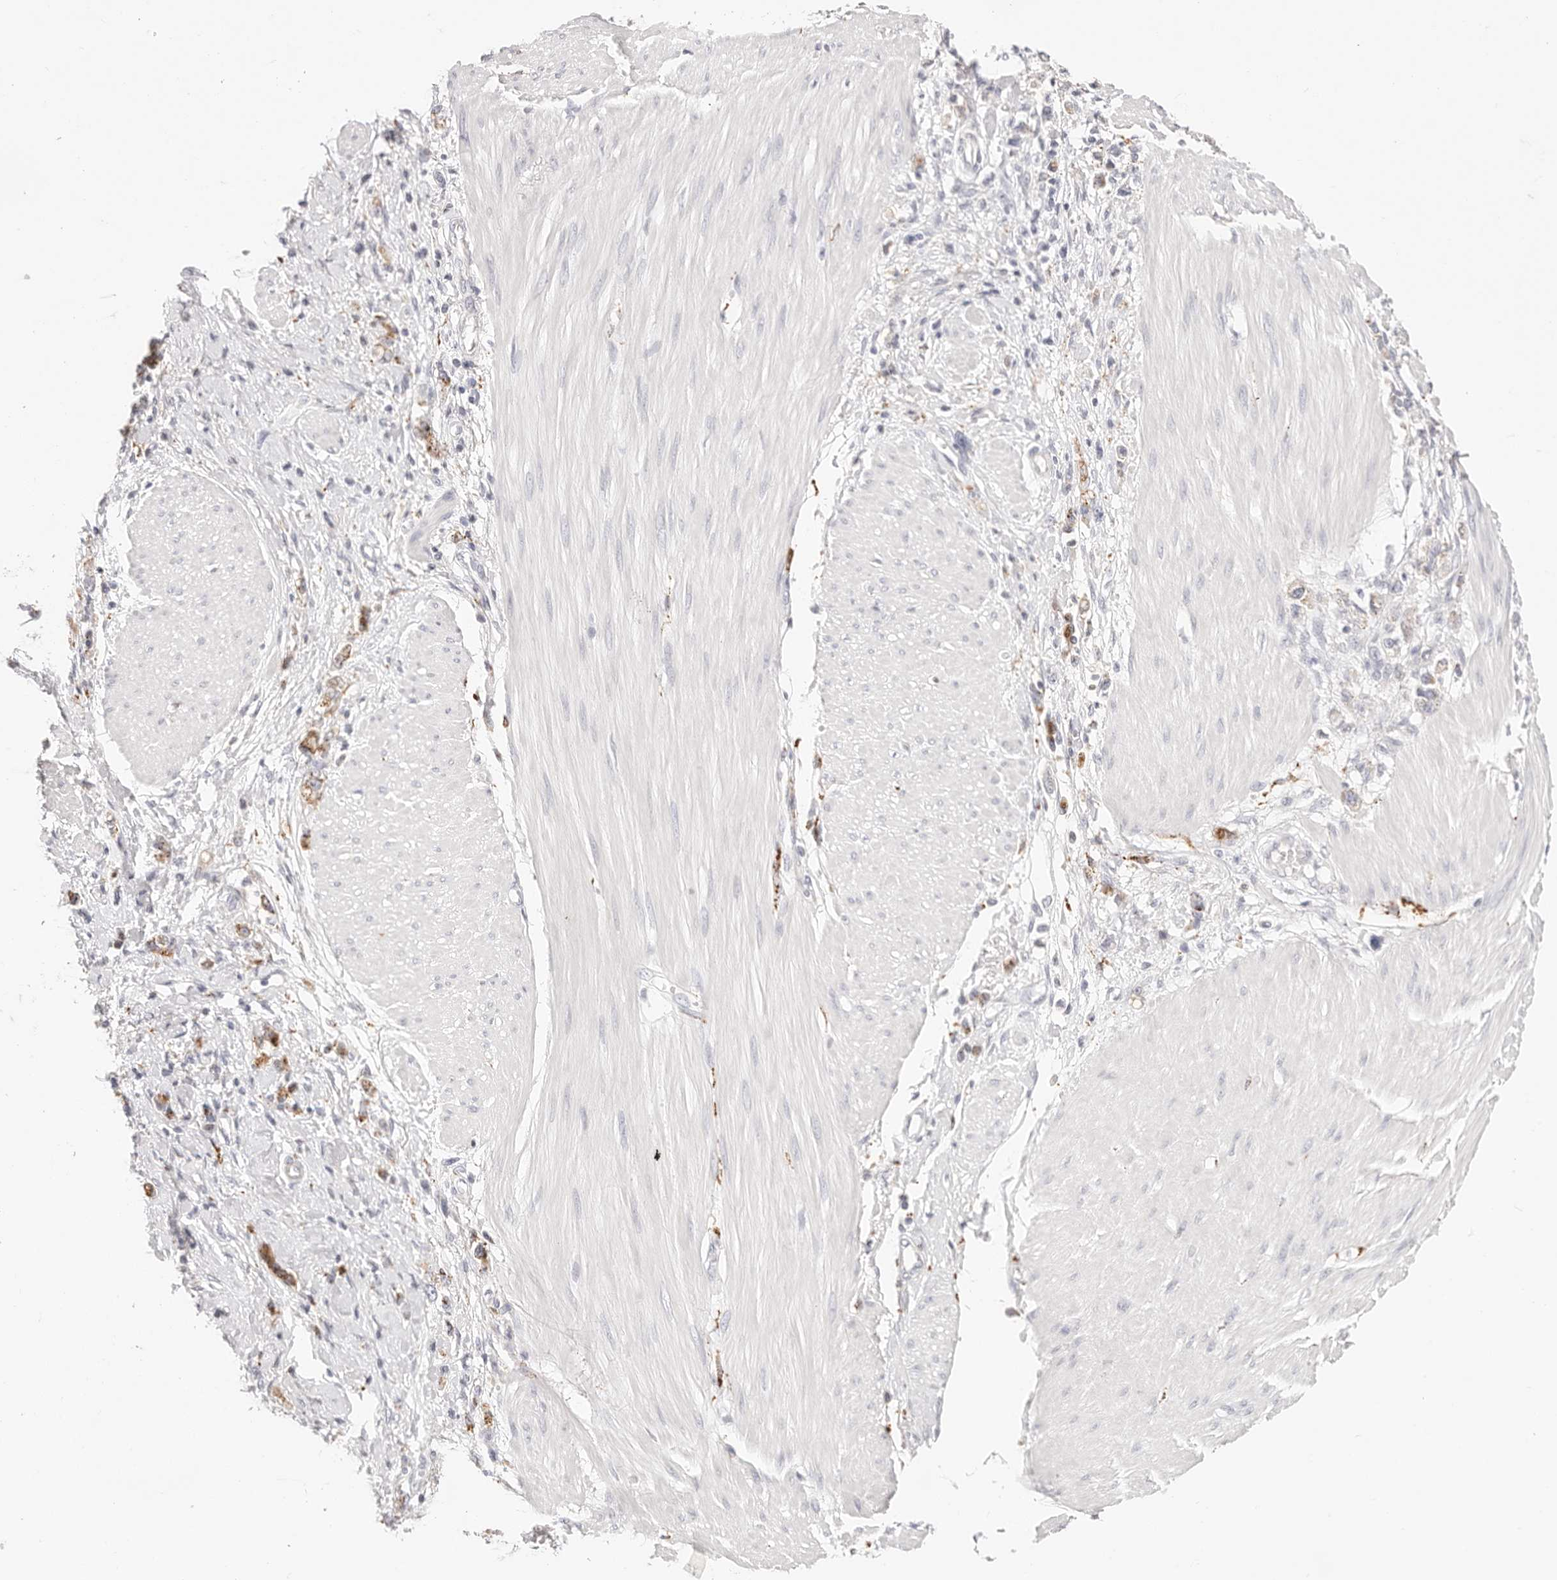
{"staining": {"intensity": "moderate", "quantity": "<25%", "location": "cytoplasmic/membranous"}, "tissue": "stomach cancer", "cell_type": "Tumor cells", "image_type": "cancer", "snomed": [{"axis": "morphology", "description": "Adenocarcinoma, NOS"}, {"axis": "topography", "description": "Stomach"}], "caption": "Human stomach adenocarcinoma stained with a protein marker exhibits moderate staining in tumor cells.", "gene": "STKLD1", "patient": {"sex": "female", "age": 76}}